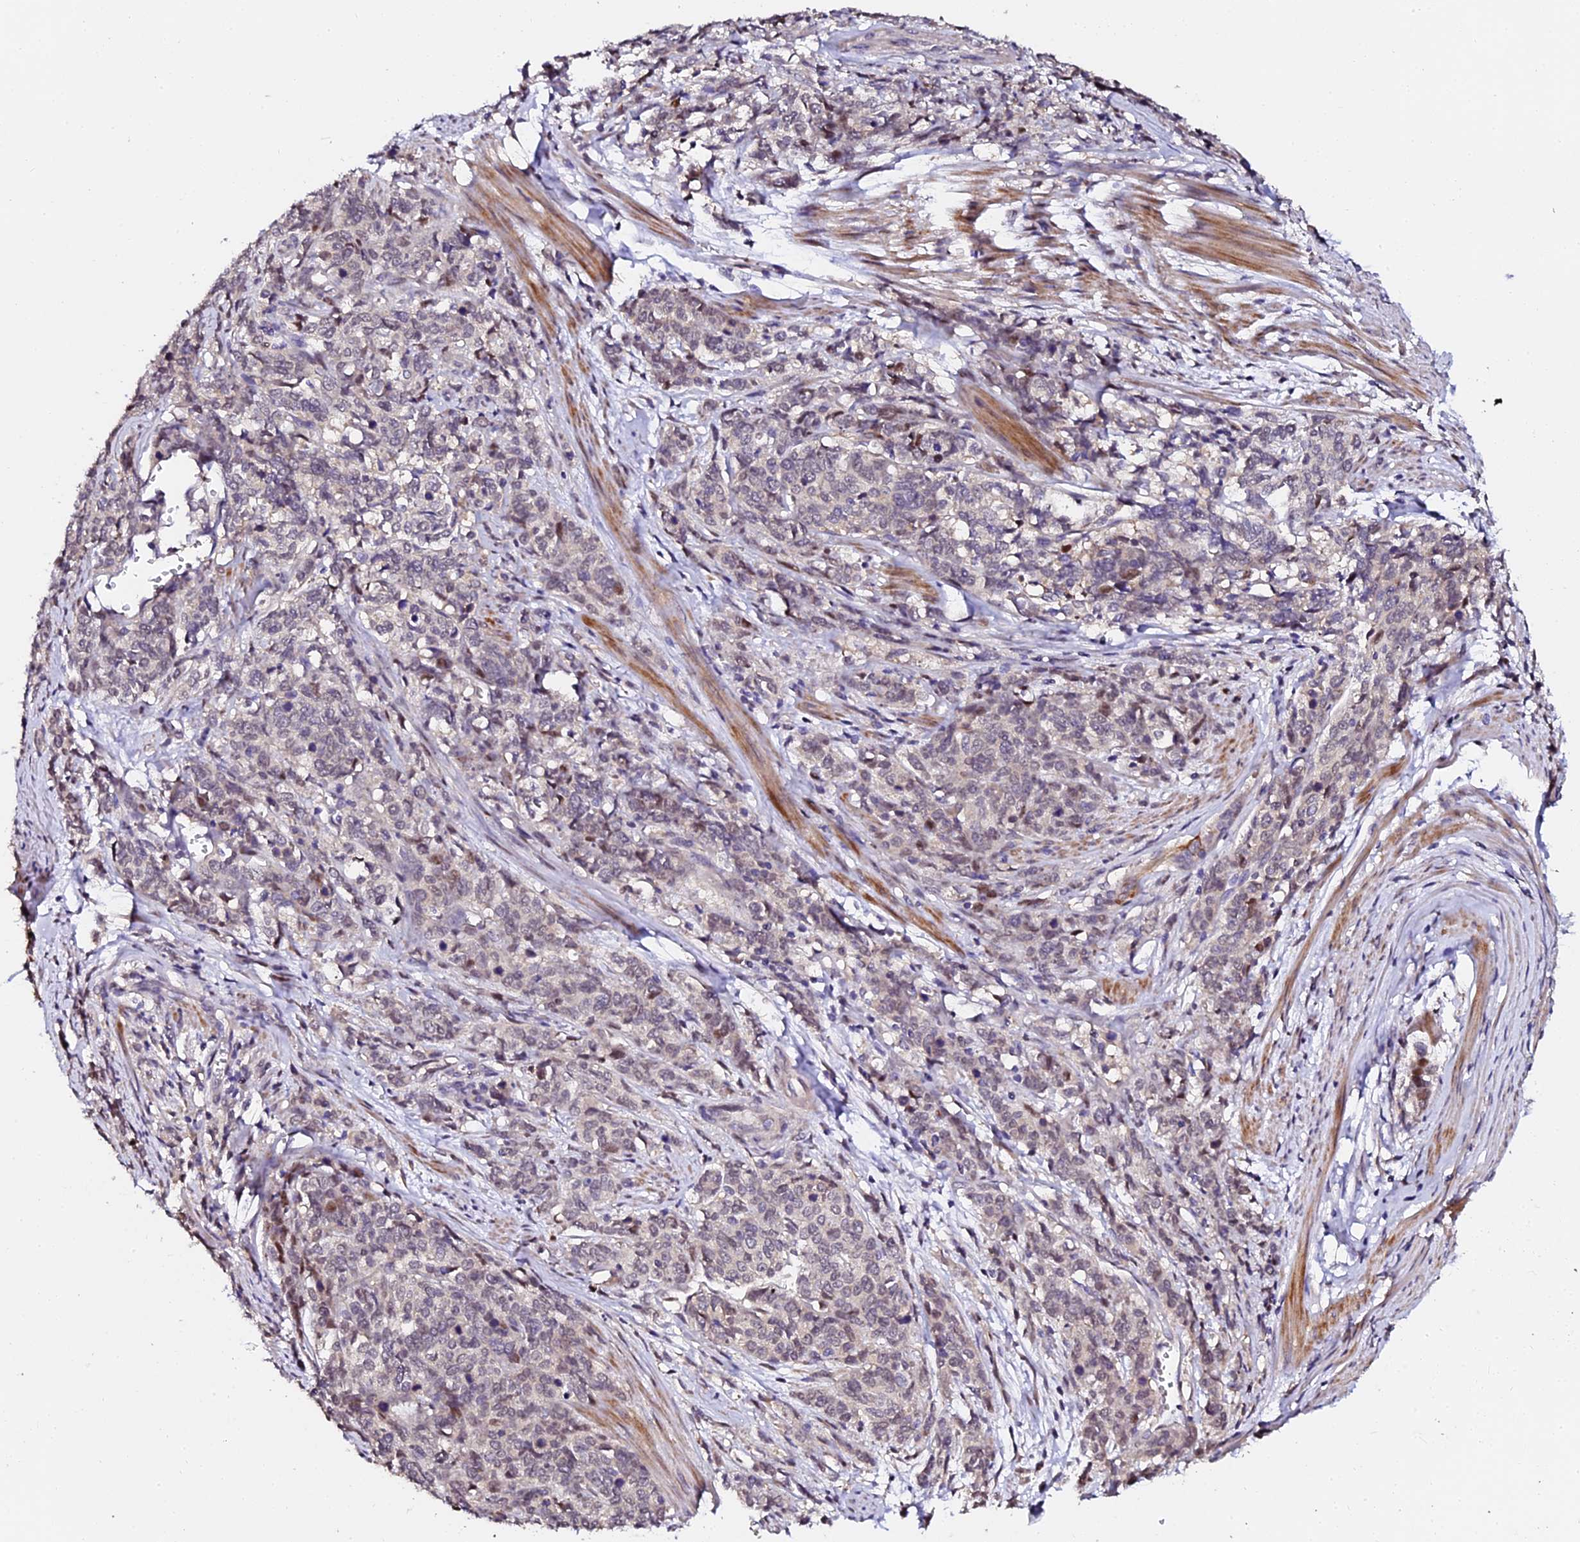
{"staining": {"intensity": "negative", "quantity": "none", "location": "none"}, "tissue": "cervical cancer", "cell_type": "Tumor cells", "image_type": "cancer", "snomed": [{"axis": "morphology", "description": "Squamous cell carcinoma, NOS"}, {"axis": "topography", "description": "Cervix"}], "caption": "High magnification brightfield microscopy of cervical squamous cell carcinoma stained with DAB (3,3'-diaminobenzidine) (brown) and counterstained with hematoxylin (blue): tumor cells show no significant staining.", "gene": "GPN3", "patient": {"sex": "female", "age": 60}}